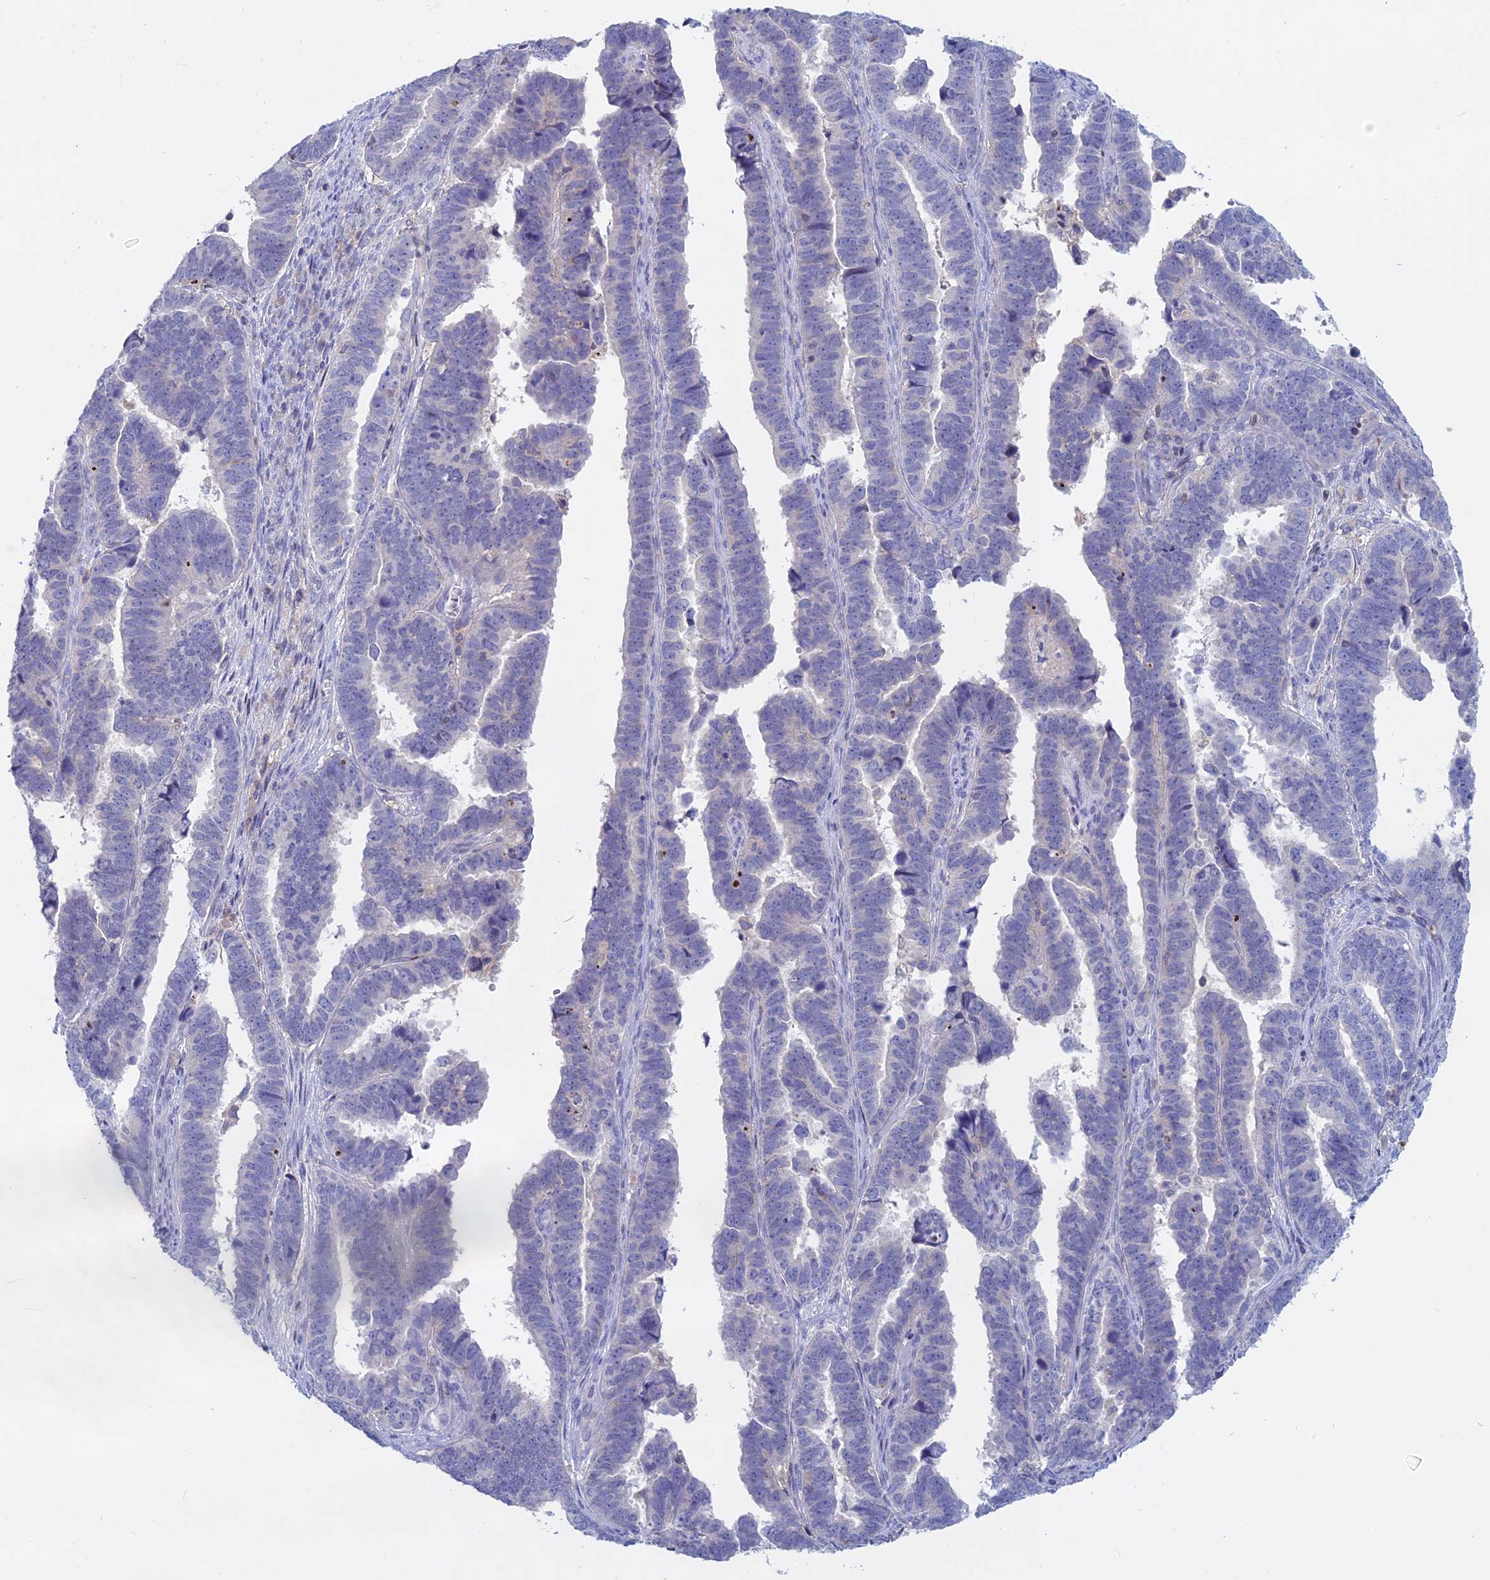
{"staining": {"intensity": "negative", "quantity": "none", "location": "none"}, "tissue": "endometrial cancer", "cell_type": "Tumor cells", "image_type": "cancer", "snomed": [{"axis": "morphology", "description": "Adenocarcinoma, NOS"}, {"axis": "topography", "description": "Endometrium"}], "caption": "Tumor cells are negative for brown protein staining in endometrial cancer. (DAB immunohistochemistry (IHC) visualized using brightfield microscopy, high magnification).", "gene": "ACP7", "patient": {"sex": "female", "age": 75}}